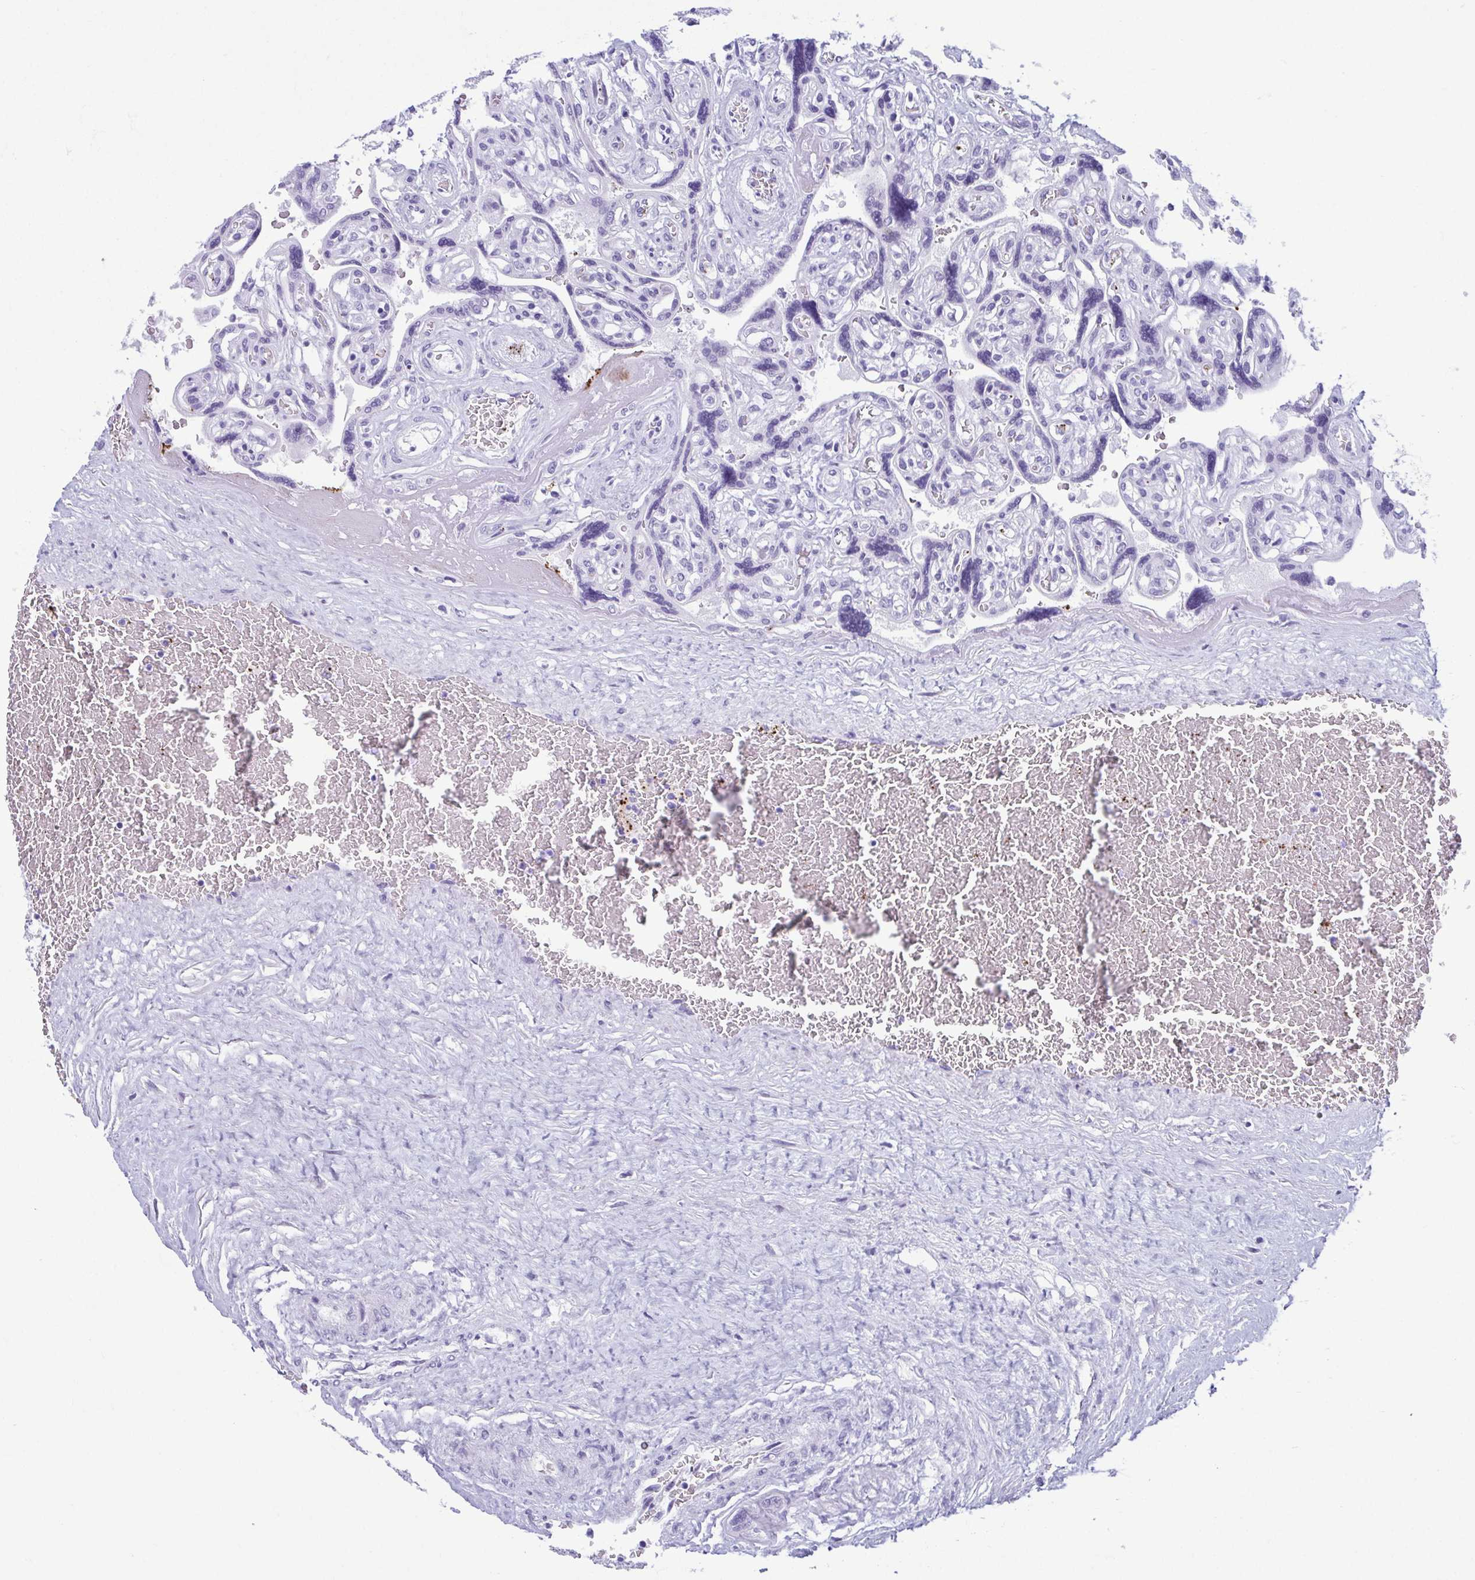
{"staining": {"intensity": "negative", "quantity": "none", "location": "none"}, "tissue": "placenta", "cell_type": "Decidual cells", "image_type": "normal", "snomed": [{"axis": "morphology", "description": "Normal tissue, NOS"}, {"axis": "topography", "description": "Placenta"}], "caption": "DAB (3,3'-diaminobenzidine) immunohistochemical staining of normal human placenta exhibits no significant positivity in decidual cells.", "gene": "TCEAL3", "patient": {"sex": "female", "age": 32}}